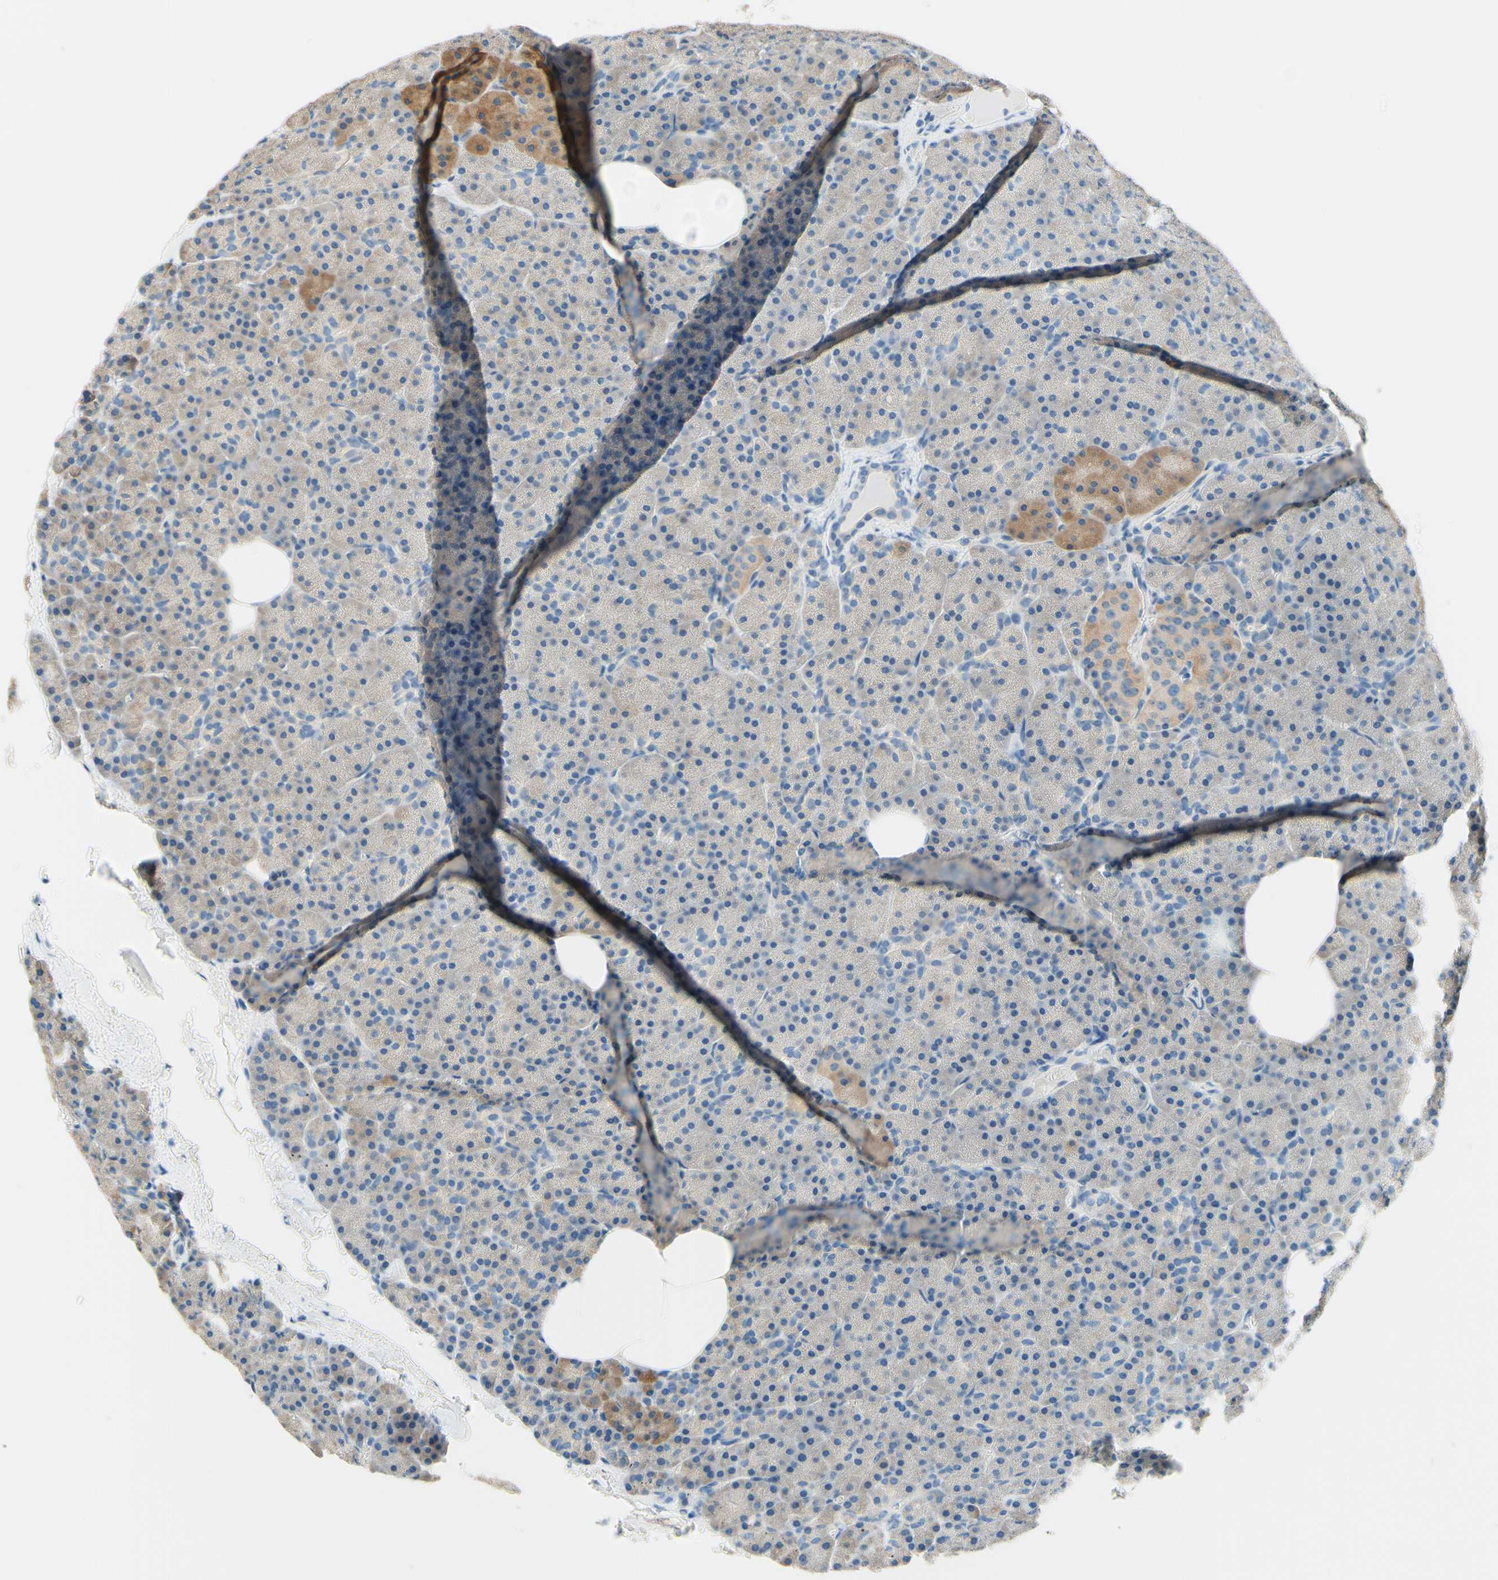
{"staining": {"intensity": "moderate", "quantity": "<25%", "location": "cytoplasmic/membranous"}, "tissue": "pancreas", "cell_type": "Exocrine glandular cells", "image_type": "normal", "snomed": [{"axis": "morphology", "description": "Normal tissue, NOS"}, {"axis": "topography", "description": "Pancreas"}], "caption": "Moderate cytoplasmic/membranous protein expression is appreciated in approximately <25% of exocrine glandular cells in pancreas. The staining was performed using DAB (3,3'-diaminobenzidine) to visualize the protein expression in brown, while the nuclei were stained in blue with hematoxylin (Magnification: 20x).", "gene": "PASD1", "patient": {"sex": "female", "age": 35}}